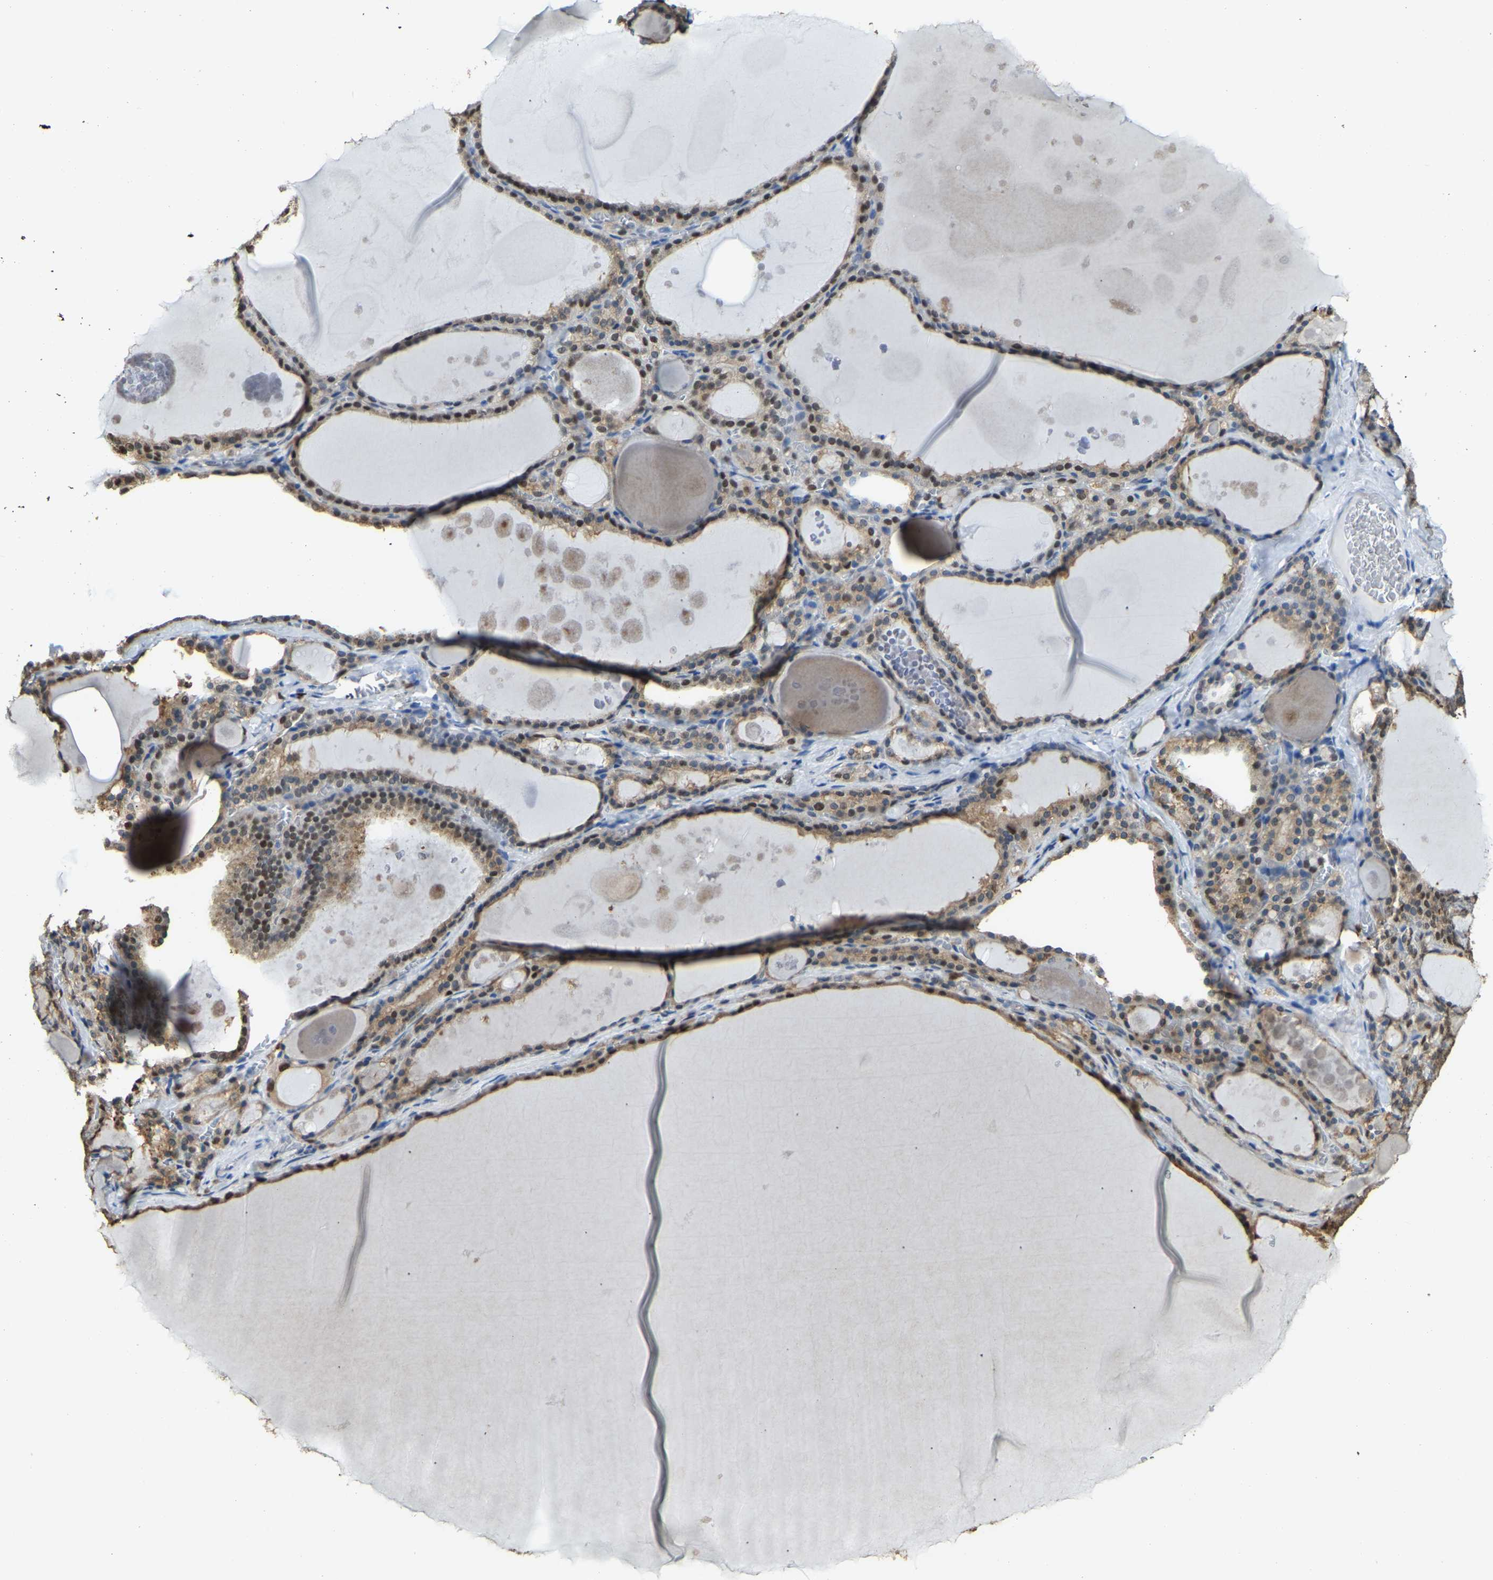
{"staining": {"intensity": "strong", "quantity": ">75%", "location": "cytoplasmic/membranous,nuclear"}, "tissue": "thyroid gland", "cell_type": "Glandular cells", "image_type": "normal", "snomed": [{"axis": "morphology", "description": "Normal tissue, NOS"}, {"axis": "topography", "description": "Thyroid gland"}], "caption": "DAB (3,3'-diaminobenzidine) immunohistochemical staining of unremarkable thyroid gland shows strong cytoplasmic/membranous,nuclear protein positivity in about >75% of glandular cells. (DAB (3,3'-diaminobenzidine) IHC with brightfield microscopy, high magnification).", "gene": "NANS", "patient": {"sex": "male", "age": 56}}